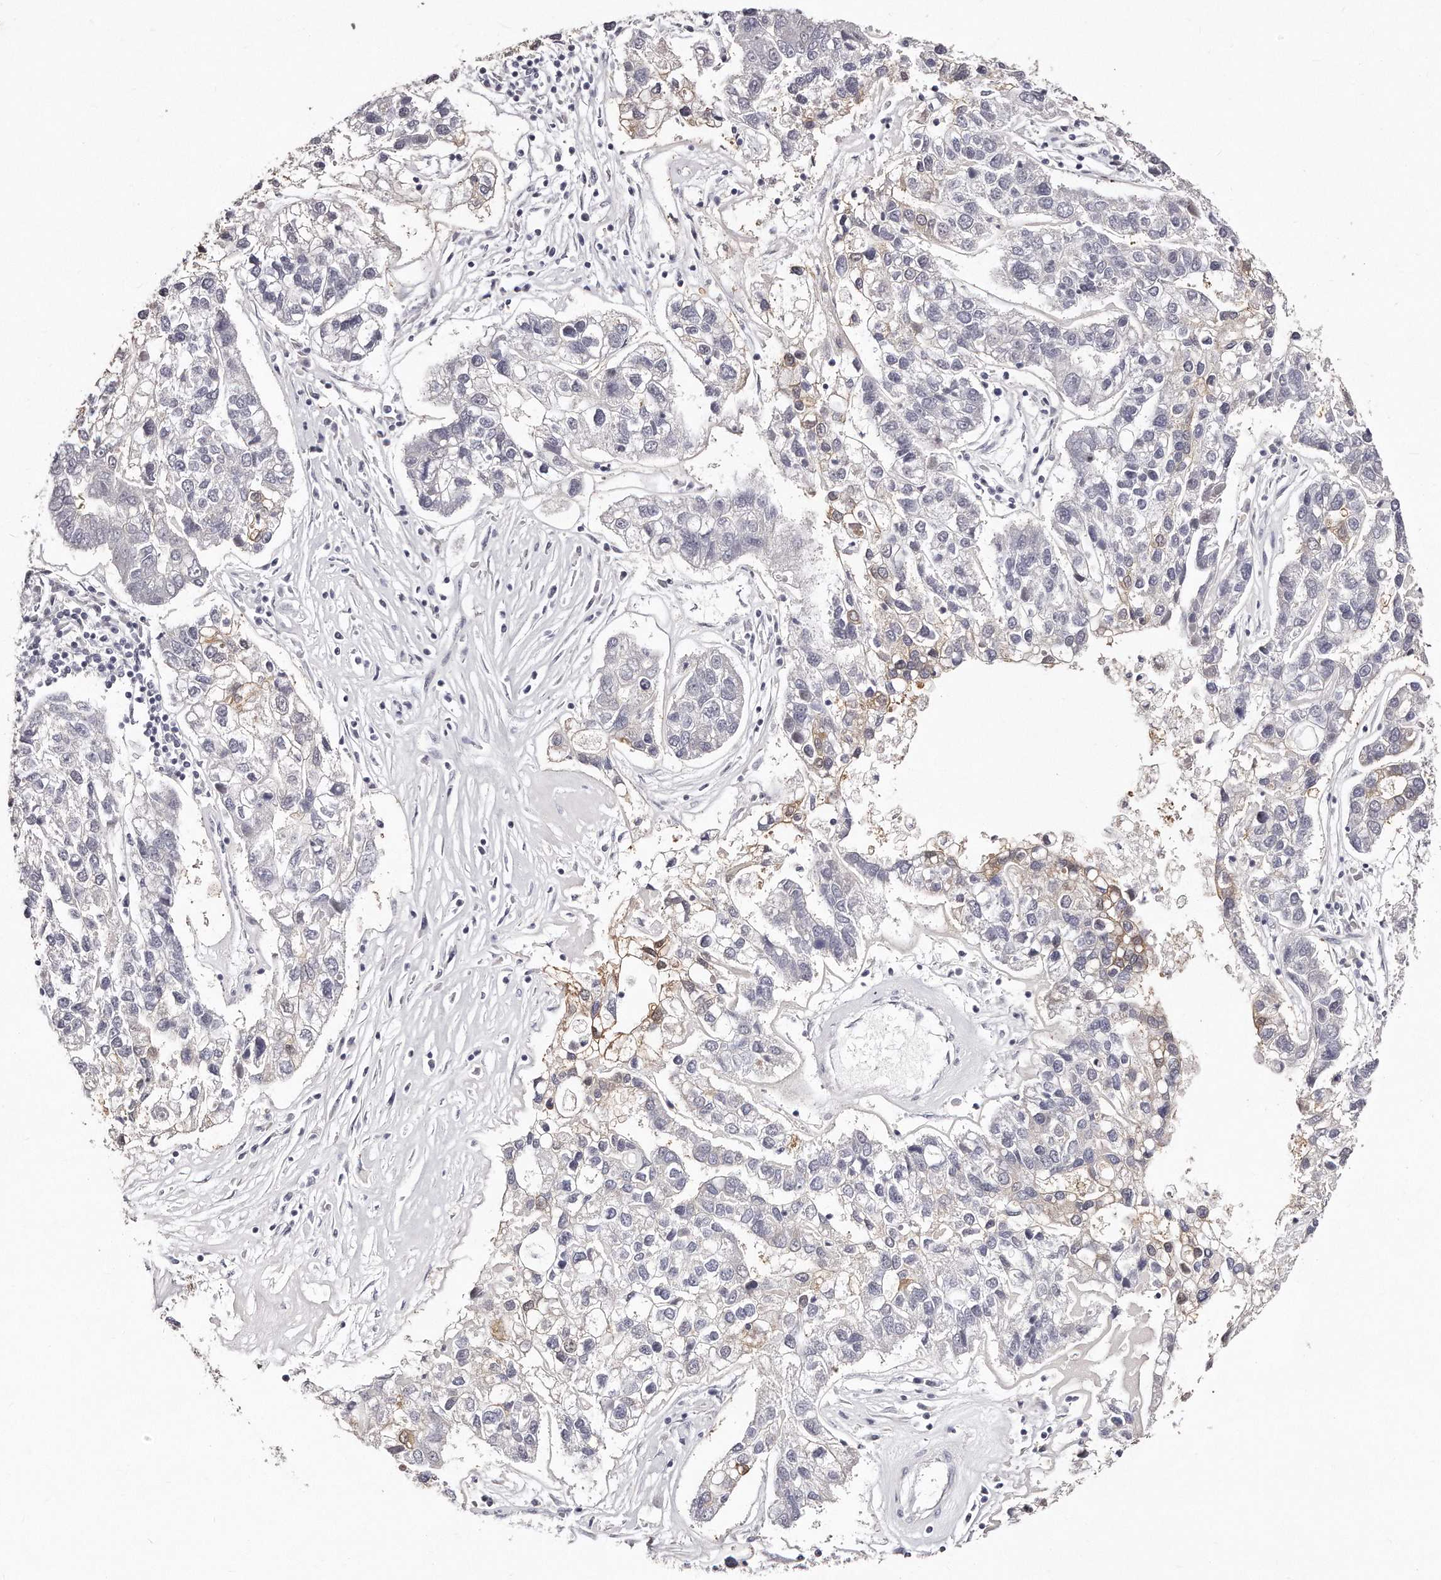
{"staining": {"intensity": "weak", "quantity": "<25%", "location": "cytoplasmic/membranous"}, "tissue": "pancreatic cancer", "cell_type": "Tumor cells", "image_type": "cancer", "snomed": [{"axis": "morphology", "description": "Adenocarcinoma, NOS"}, {"axis": "topography", "description": "Pancreas"}], "caption": "Protein analysis of pancreatic cancer (adenocarcinoma) shows no significant staining in tumor cells.", "gene": "GDA", "patient": {"sex": "female", "age": 61}}